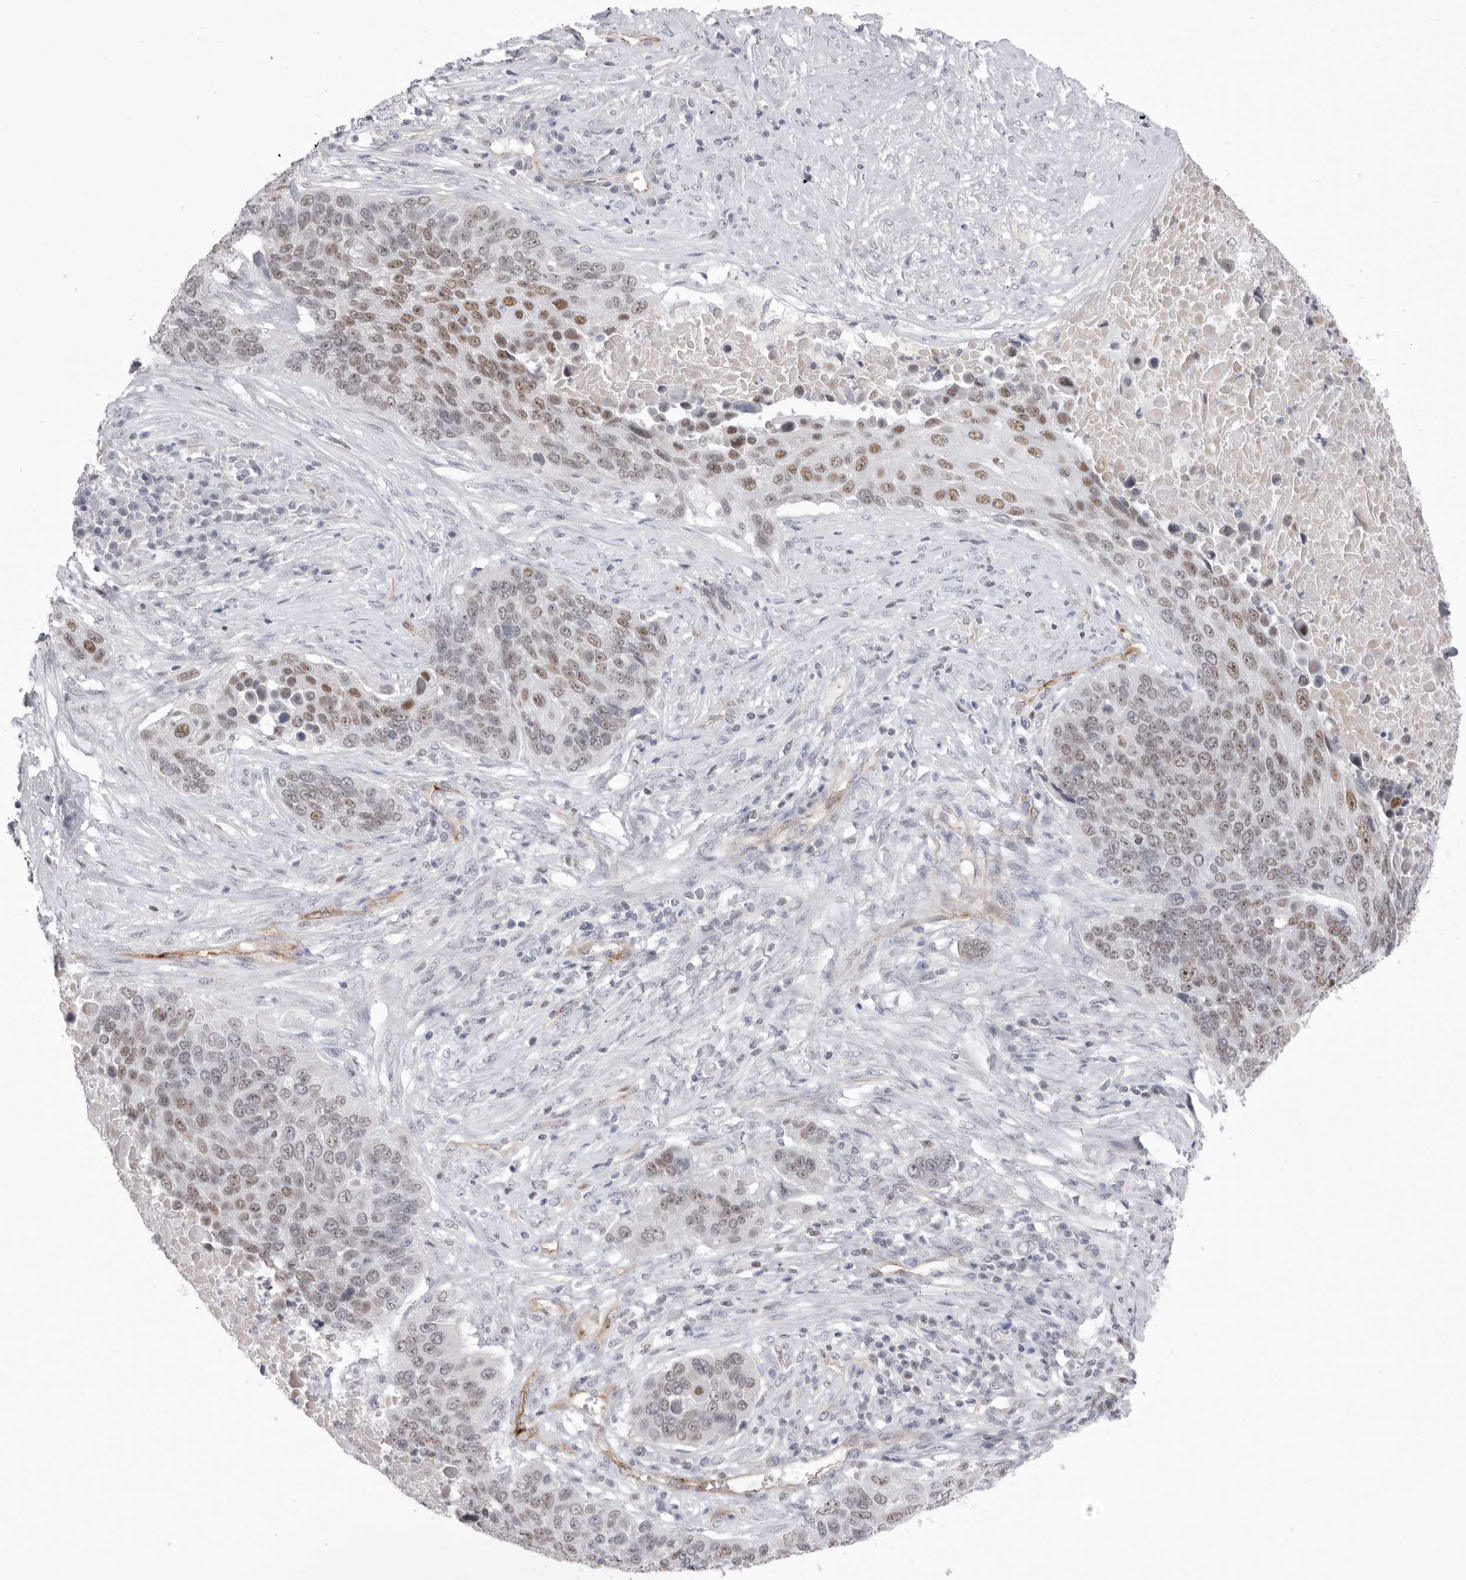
{"staining": {"intensity": "moderate", "quantity": ">75%", "location": "nuclear"}, "tissue": "lung cancer", "cell_type": "Tumor cells", "image_type": "cancer", "snomed": [{"axis": "morphology", "description": "Squamous cell carcinoma, NOS"}, {"axis": "topography", "description": "Lung"}], "caption": "Lung cancer (squamous cell carcinoma) was stained to show a protein in brown. There is medium levels of moderate nuclear staining in approximately >75% of tumor cells. (DAB (3,3'-diaminobenzidine) IHC with brightfield microscopy, high magnification).", "gene": "ZBTB7B", "patient": {"sex": "male", "age": 66}}